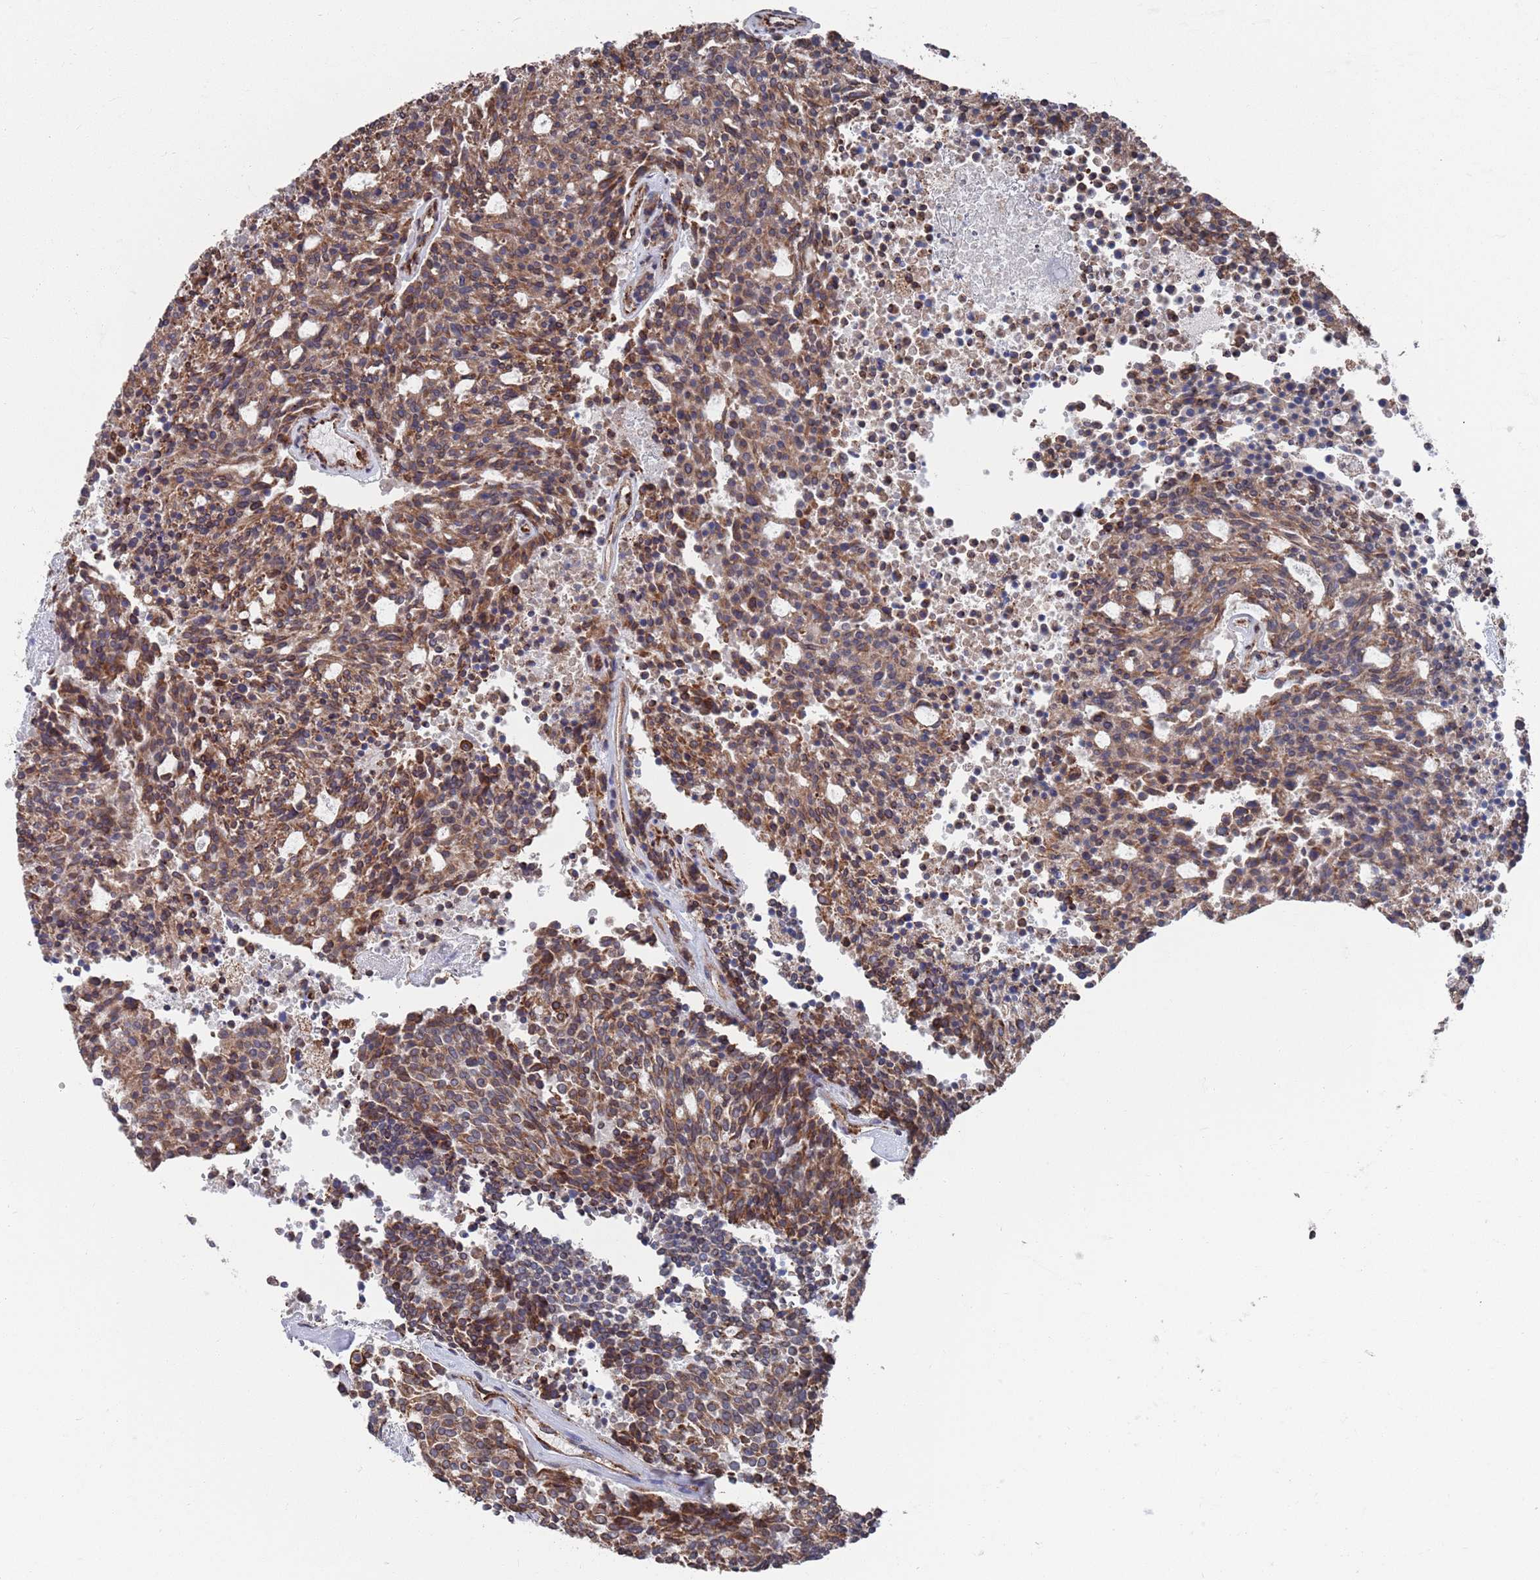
{"staining": {"intensity": "moderate", "quantity": ">75%", "location": "cytoplasmic/membranous"}, "tissue": "carcinoid", "cell_type": "Tumor cells", "image_type": "cancer", "snomed": [{"axis": "morphology", "description": "Carcinoid, malignant, NOS"}, {"axis": "topography", "description": "Pancreas"}], "caption": "This photomicrograph displays IHC staining of carcinoid, with medium moderate cytoplasmic/membranous staining in about >75% of tumor cells.", "gene": "GID8", "patient": {"sex": "female", "age": 54}}